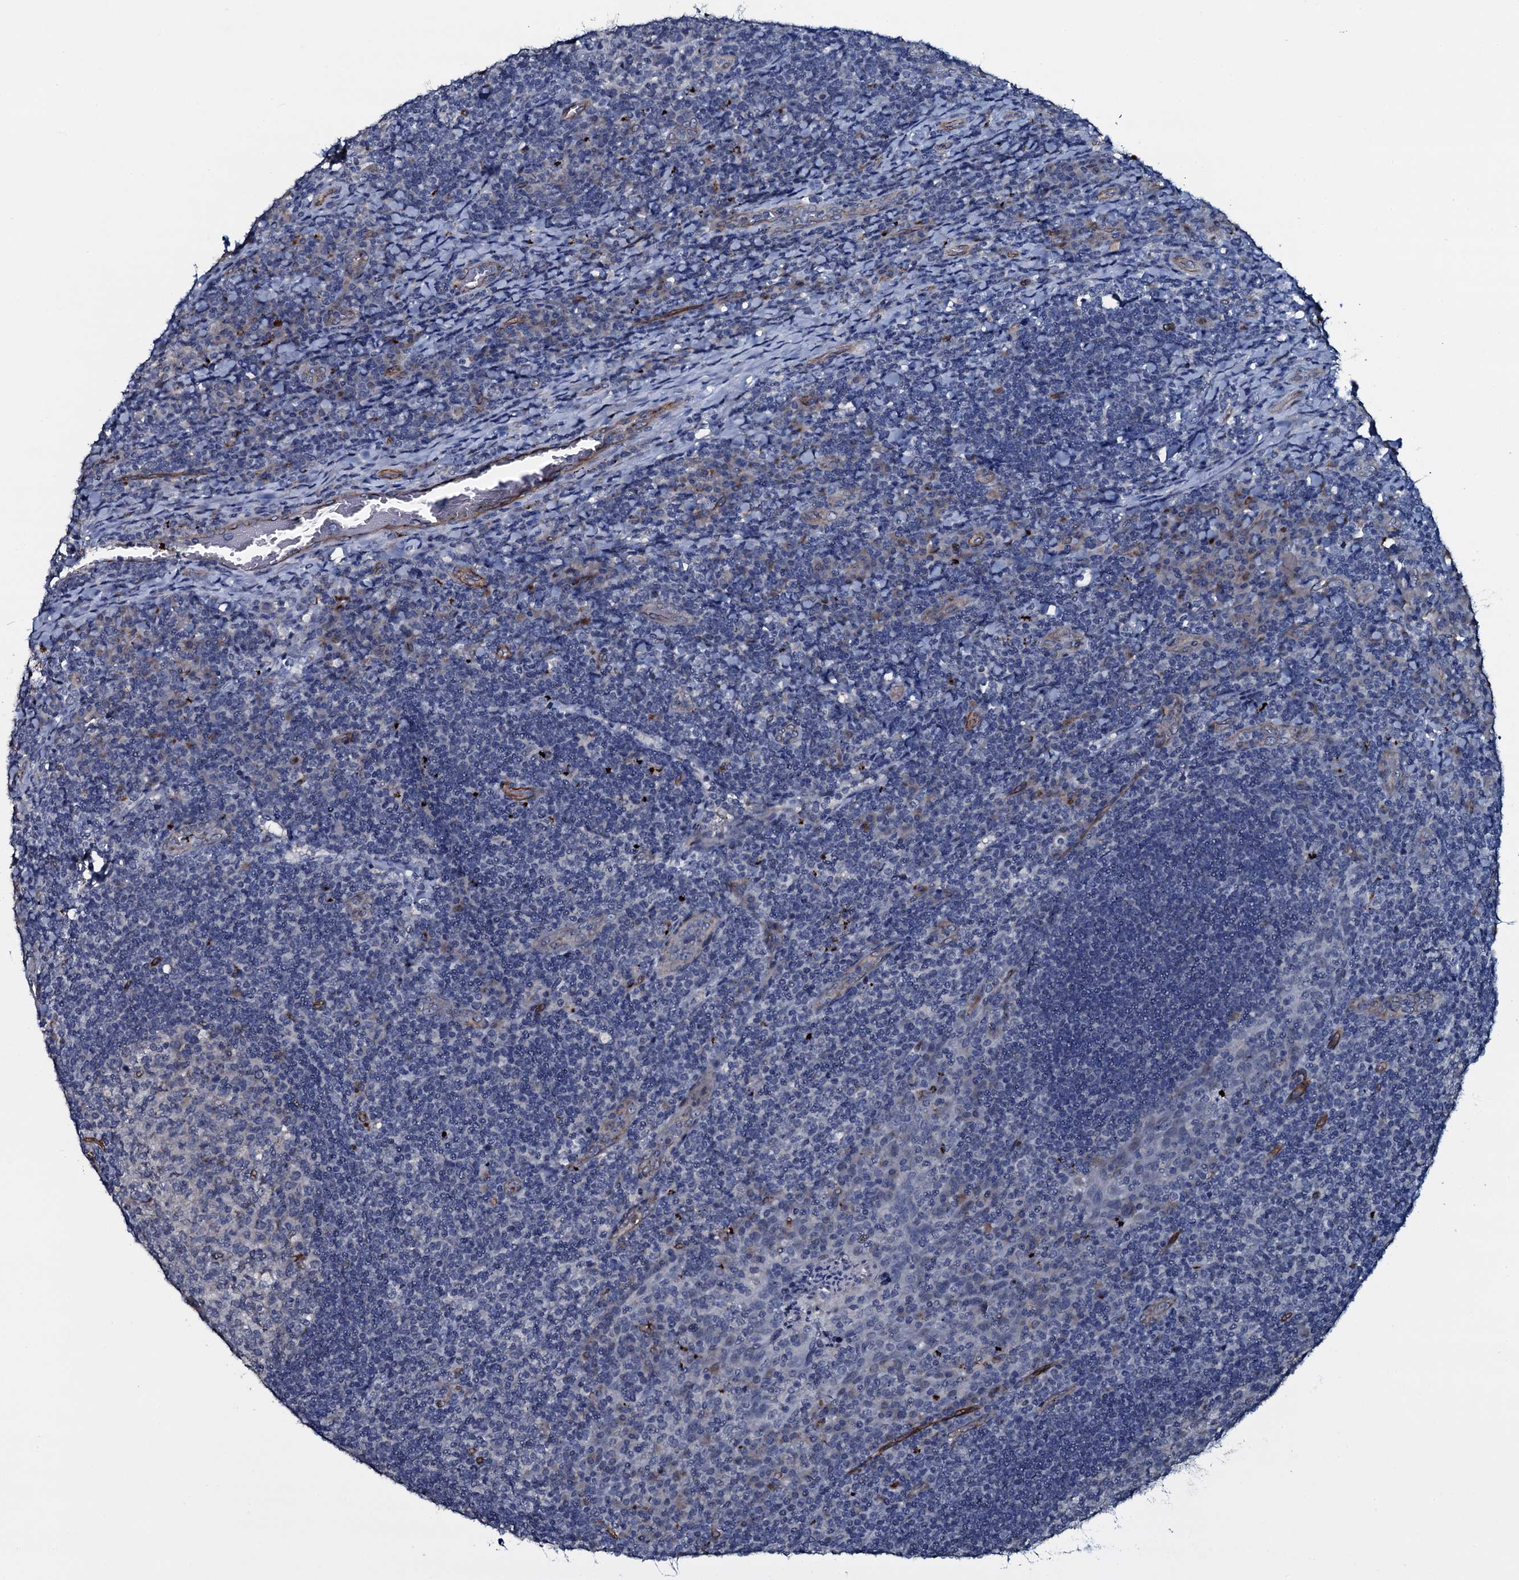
{"staining": {"intensity": "negative", "quantity": "none", "location": "none"}, "tissue": "tonsil", "cell_type": "Germinal center cells", "image_type": "normal", "snomed": [{"axis": "morphology", "description": "Normal tissue, NOS"}, {"axis": "topography", "description": "Tonsil"}], "caption": "The photomicrograph displays no staining of germinal center cells in unremarkable tonsil. Brightfield microscopy of immunohistochemistry stained with DAB (3,3'-diaminobenzidine) (brown) and hematoxylin (blue), captured at high magnification.", "gene": "CLEC14A", "patient": {"sex": "male", "age": 17}}